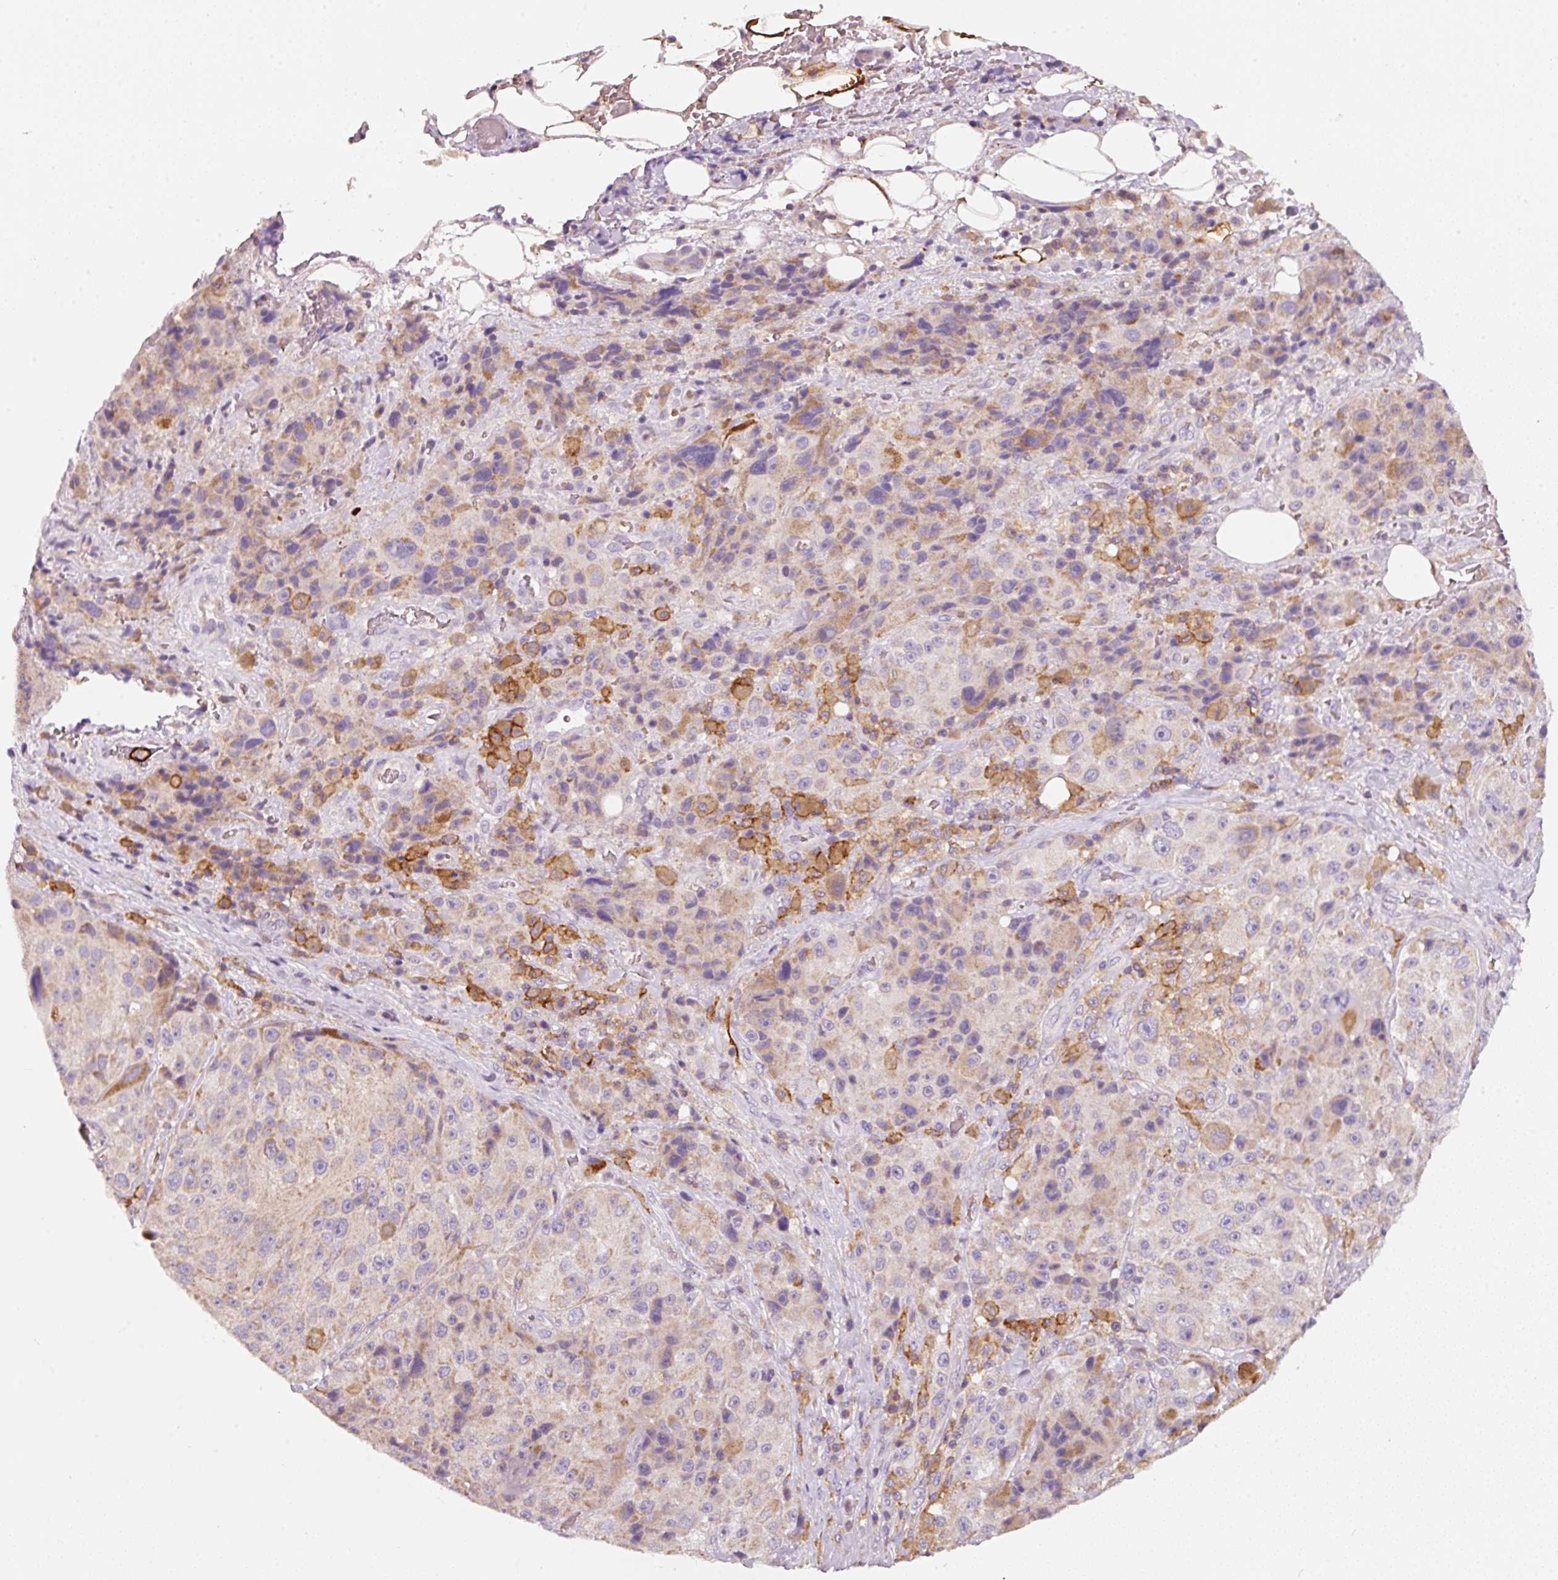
{"staining": {"intensity": "weak", "quantity": "<25%", "location": "cytoplasmic/membranous"}, "tissue": "melanoma", "cell_type": "Tumor cells", "image_type": "cancer", "snomed": [{"axis": "morphology", "description": "Malignant melanoma, Metastatic site"}, {"axis": "topography", "description": "Lymph node"}], "caption": "The micrograph exhibits no staining of tumor cells in melanoma. (Immunohistochemistry, brightfield microscopy, high magnification).", "gene": "IQGAP2", "patient": {"sex": "male", "age": 62}}